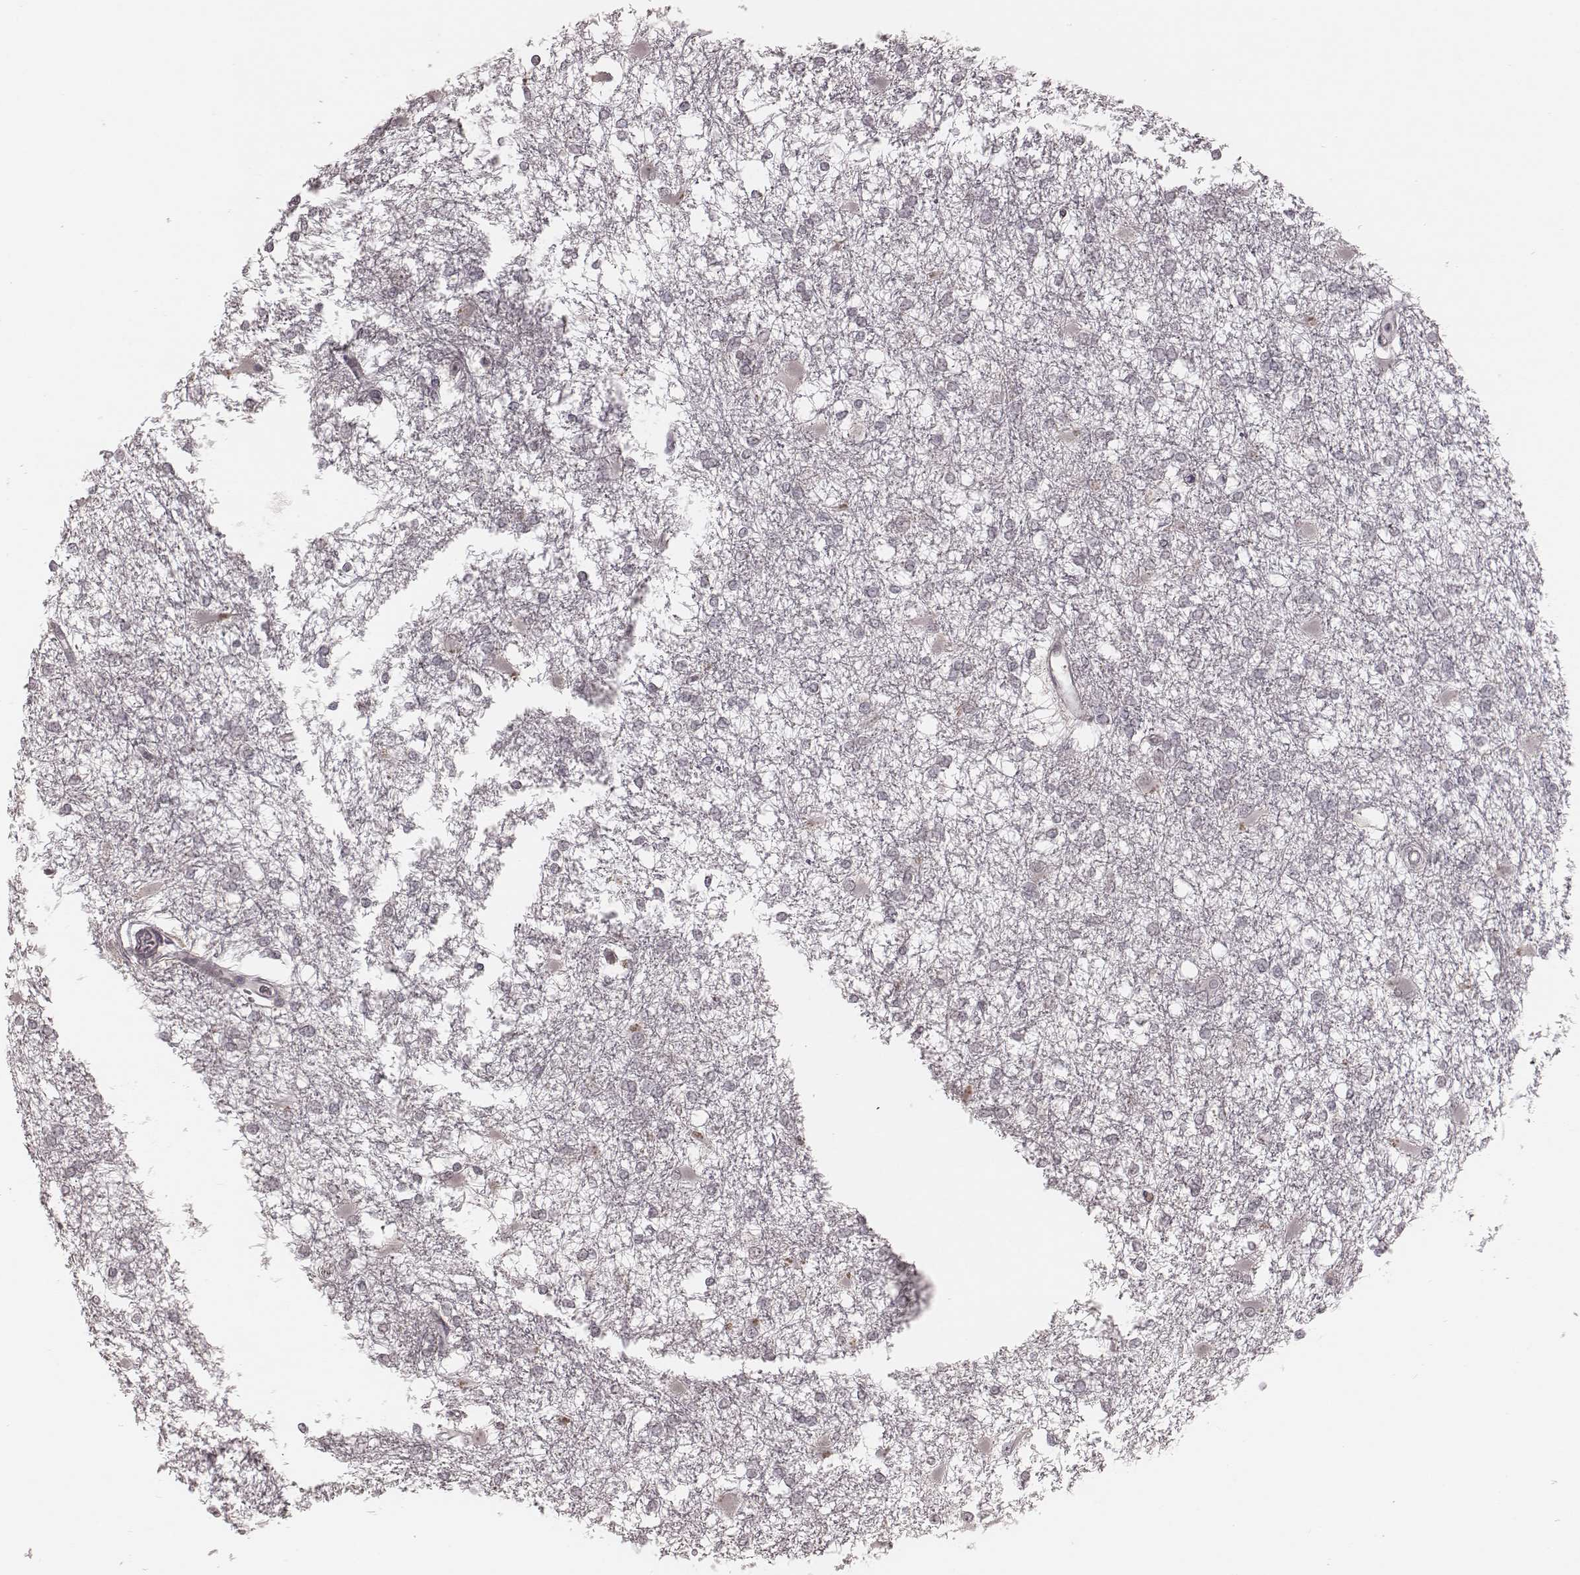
{"staining": {"intensity": "negative", "quantity": "none", "location": "none"}, "tissue": "glioma", "cell_type": "Tumor cells", "image_type": "cancer", "snomed": [{"axis": "morphology", "description": "Glioma, malignant, High grade"}, {"axis": "topography", "description": "Cerebral cortex"}], "caption": "This histopathology image is of malignant glioma (high-grade) stained with IHC to label a protein in brown with the nuclei are counter-stained blue. There is no staining in tumor cells.", "gene": "IL5", "patient": {"sex": "male", "age": 79}}